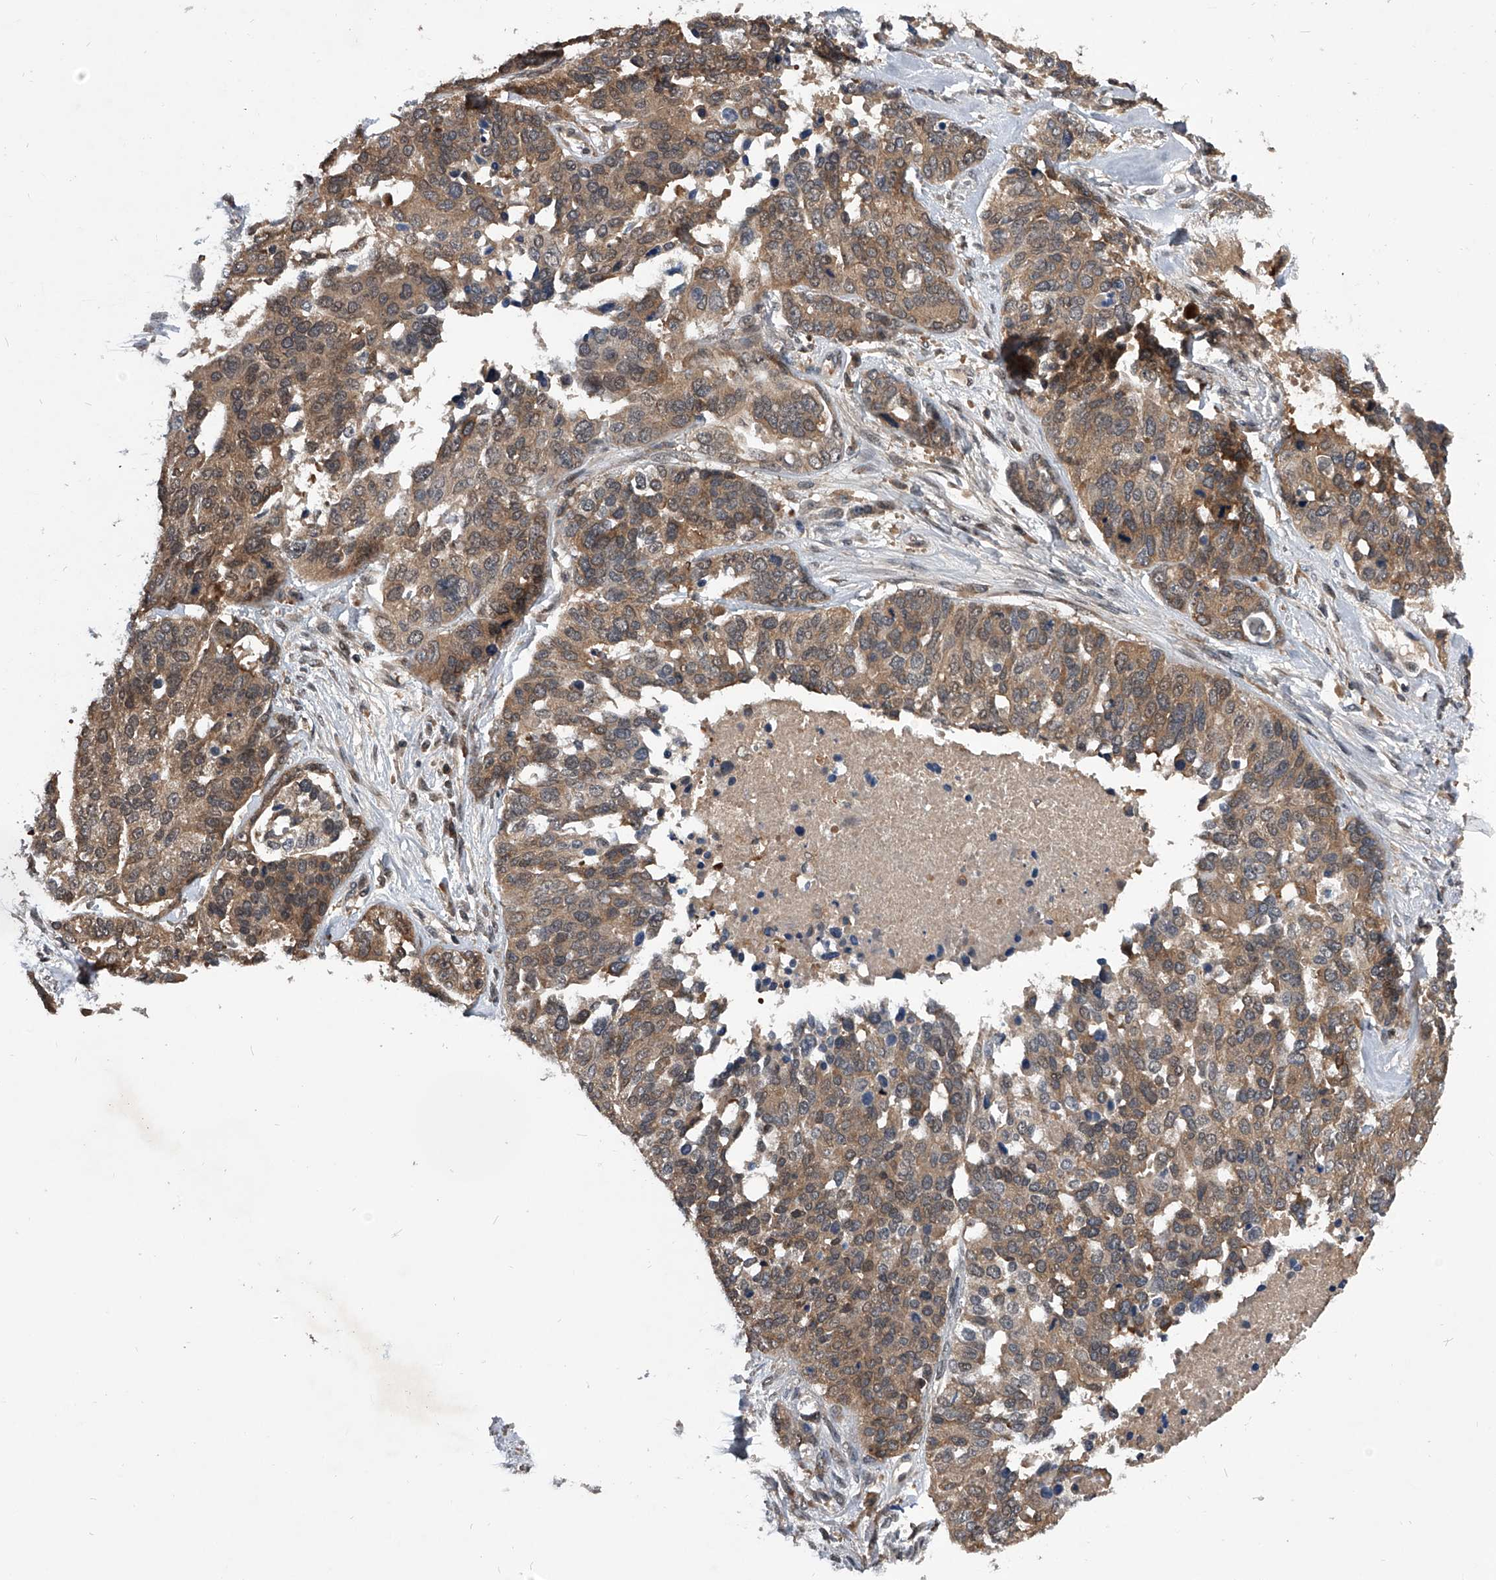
{"staining": {"intensity": "weak", "quantity": ">75%", "location": "cytoplasmic/membranous"}, "tissue": "ovarian cancer", "cell_type": "Tumor cells", "image_type": "cancer", "snomed": [{"axis": "morphology", "description": "Cystadenocarcinoma, serous, NOS"}, {"axis": "topography", "description": "Ovary"}], "caption": "Human ovarian cancer stained with a protein marker displays weak staining in tumor cells.", "gene": "ZNF30", "patient": {"sex": "female", "age": 44}}